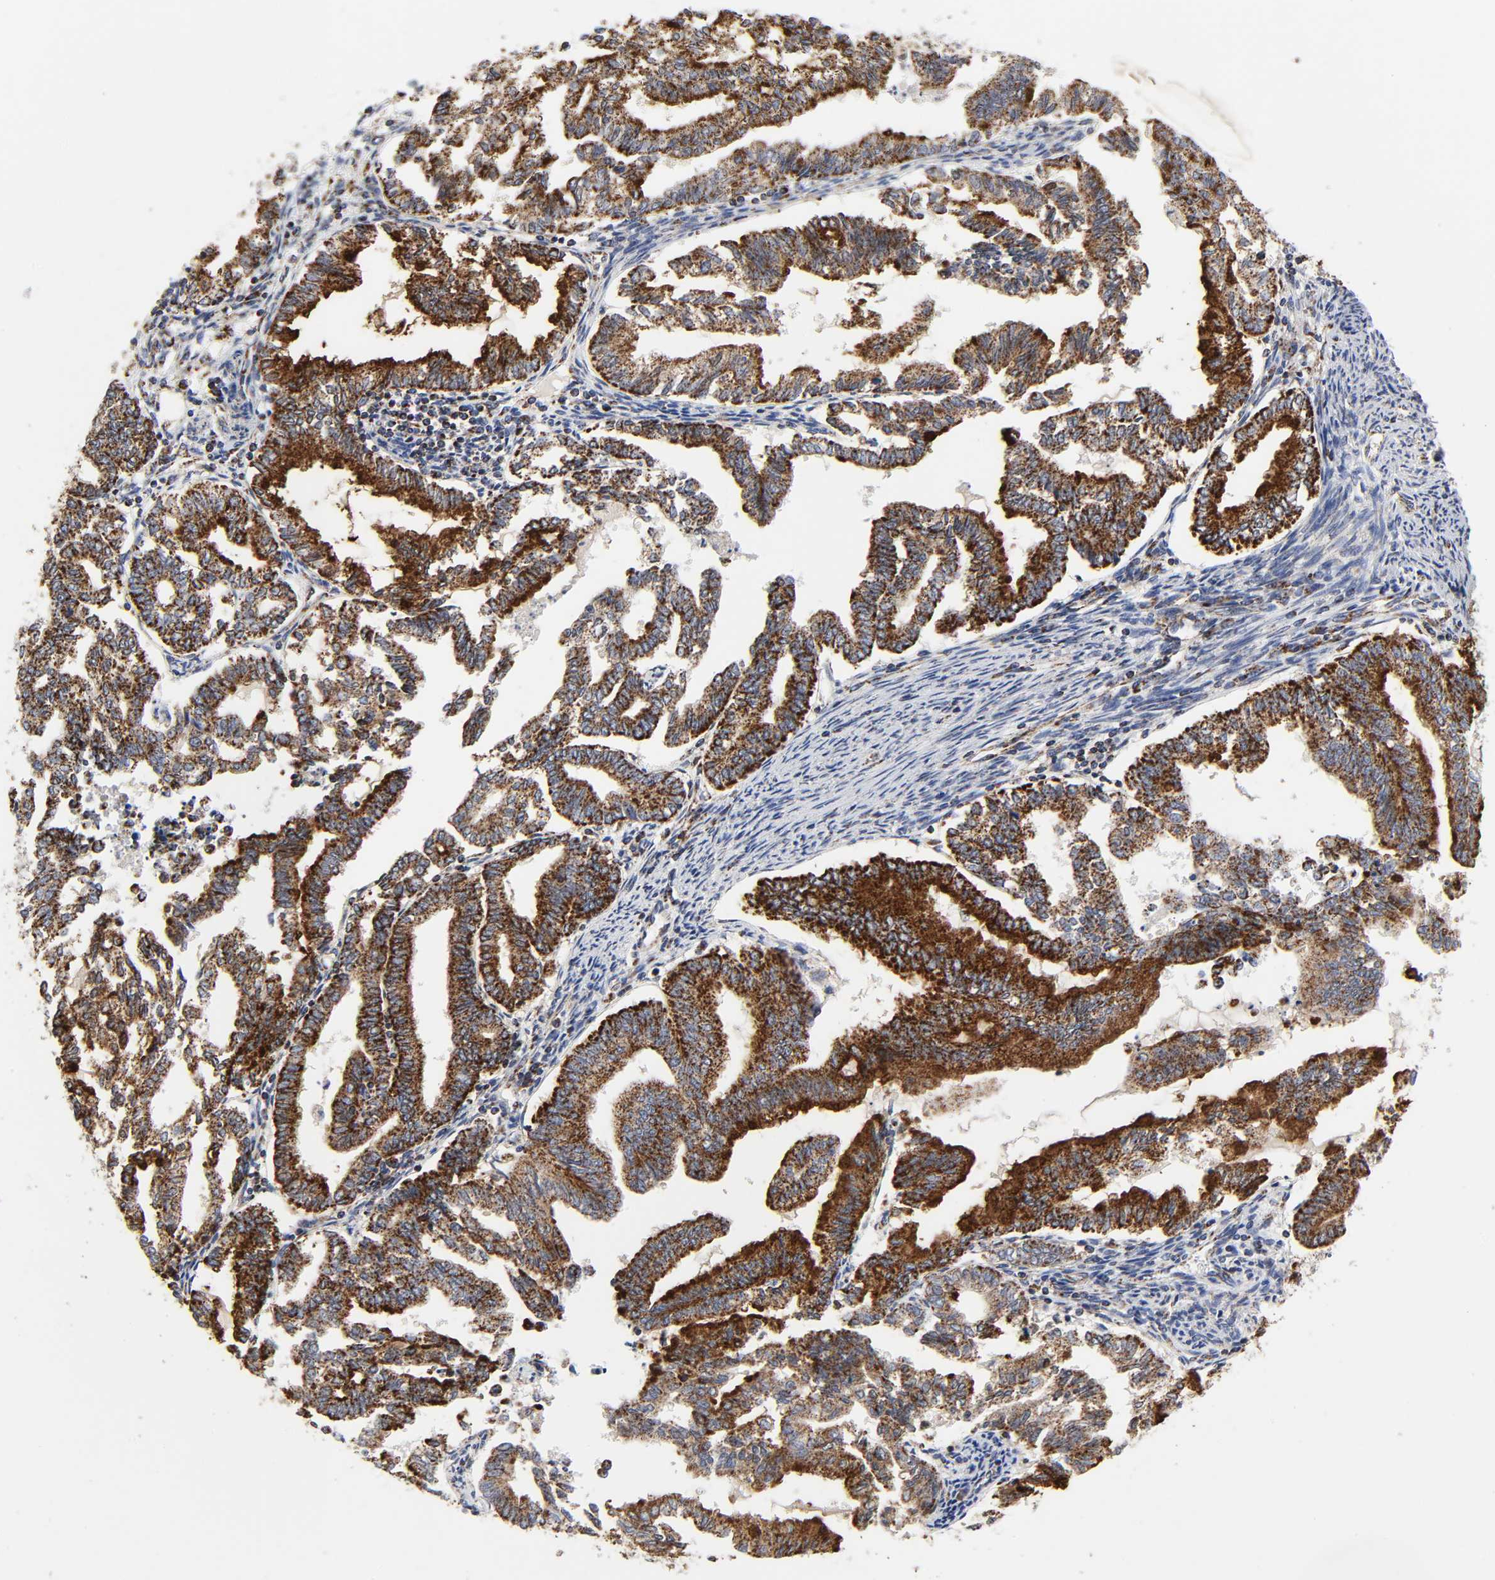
{"staining": {"intensity": "strong", "quantity": ">75%", "location": "cytoplasmic/membranous"}, "tissue": "endometrial cancer", "cell_type": "Tumor cells", "image_type": "cancer", "snomed": [{"axis": "morphology", "description": "Adenocarcinoma, NOS"}, {"axis": "topography", "description": "Endometrium"}], "caption": "Strong cytoplasmic/membranous protein staining is identified in about >75% of tumor cells in endometrial adenocarcinoma.", "gene": "AOPEP", "patient": {"sex": "female", "age": 79}}